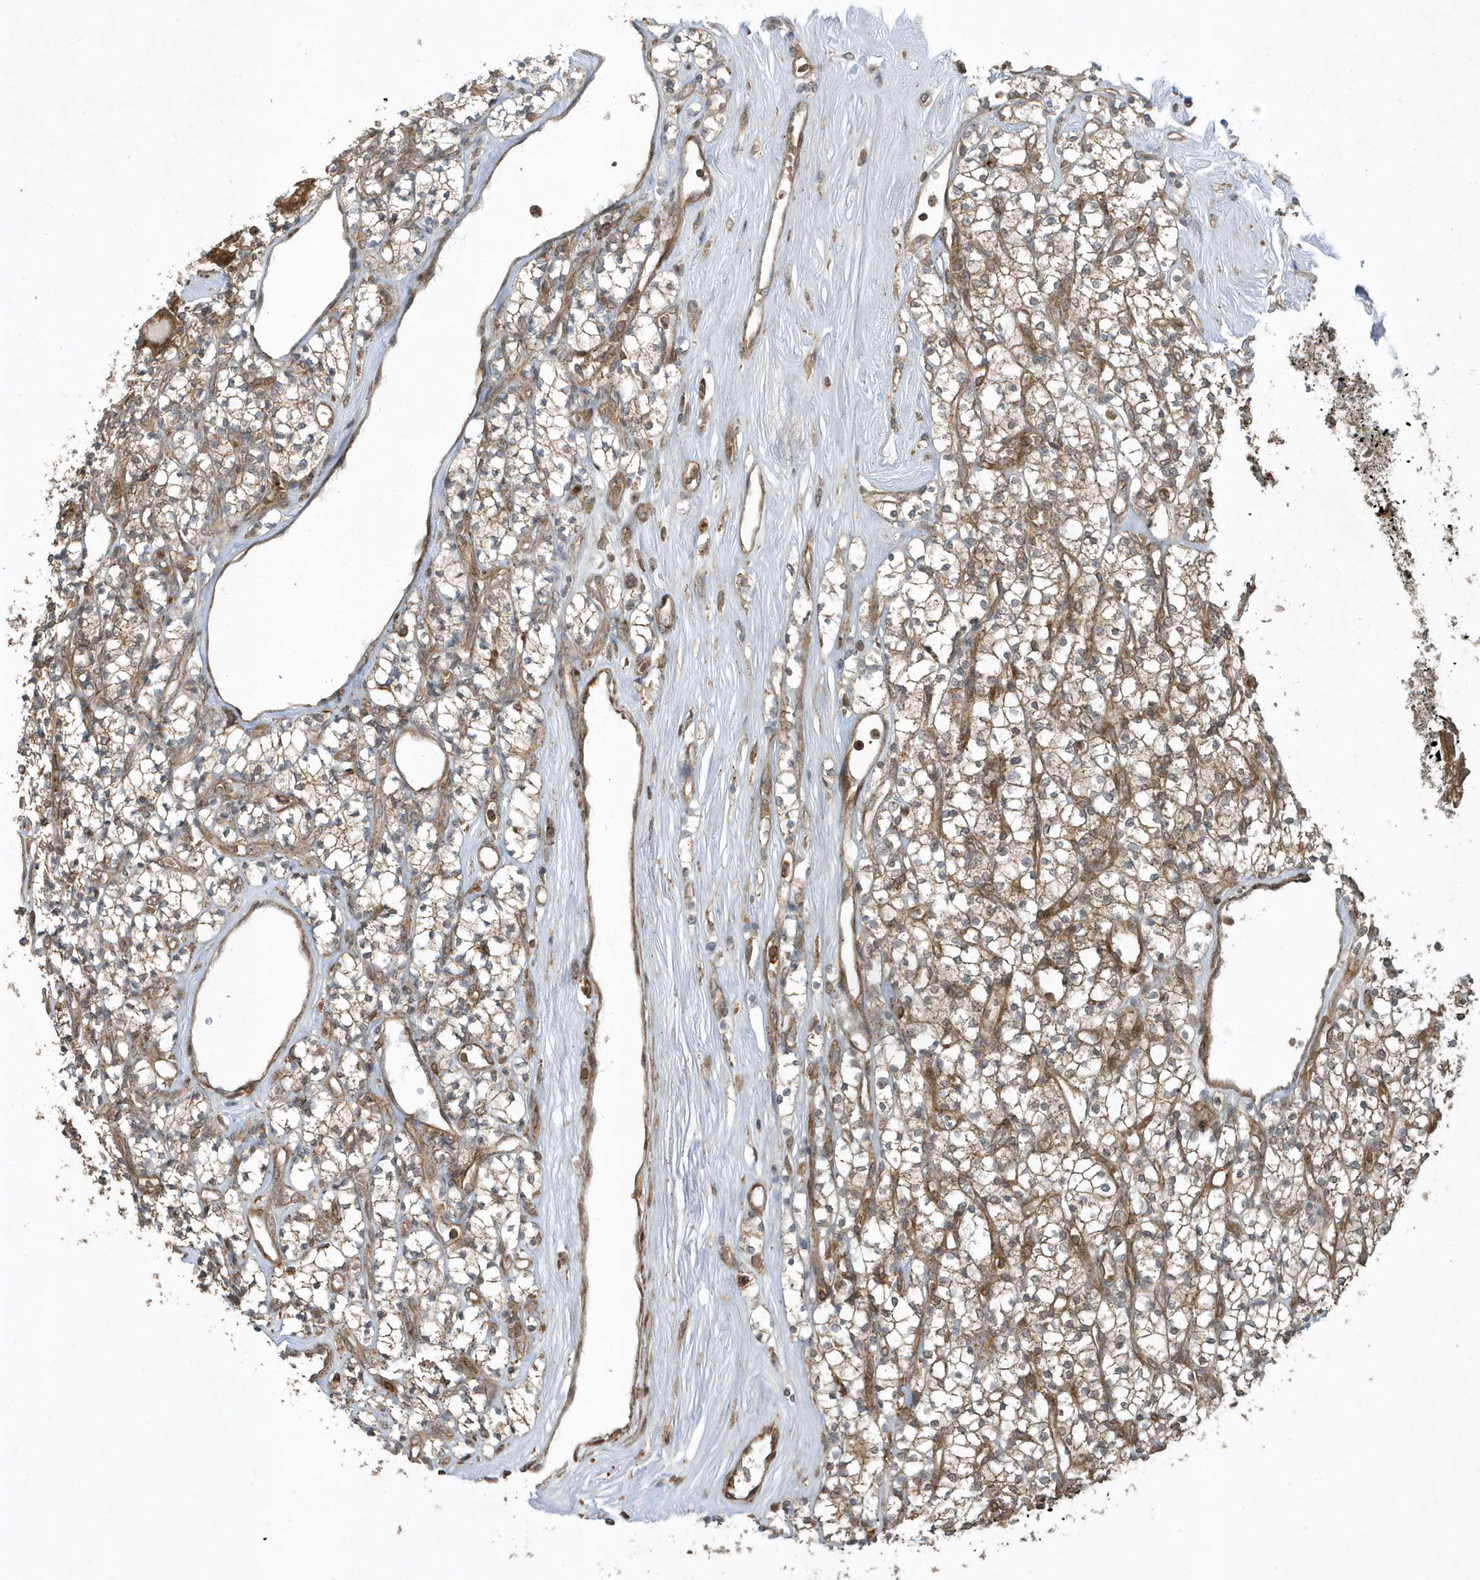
{"staining": {"intensity": "moderate", "quantity": ">75%", "location": "cytoplasmic/membranous"}, "tissue": "renal cancer", "cell_type": "Tumor cells", "image_type": "cancer", "snomed": [{"axis": "morphology", "description": "Adenocarcinoma, NOS"}, {"axis": "topography", "description": "Kidney"}], "caption": "Tumor cells display medium levels of moderate cytoplasmic/membranous positivity in about >75% of cells in human adenocarcinoma (renal). Nuclei are stained in blue.", "gene": "STAMBP", "patient": {"sex": "male", "age": 77}}